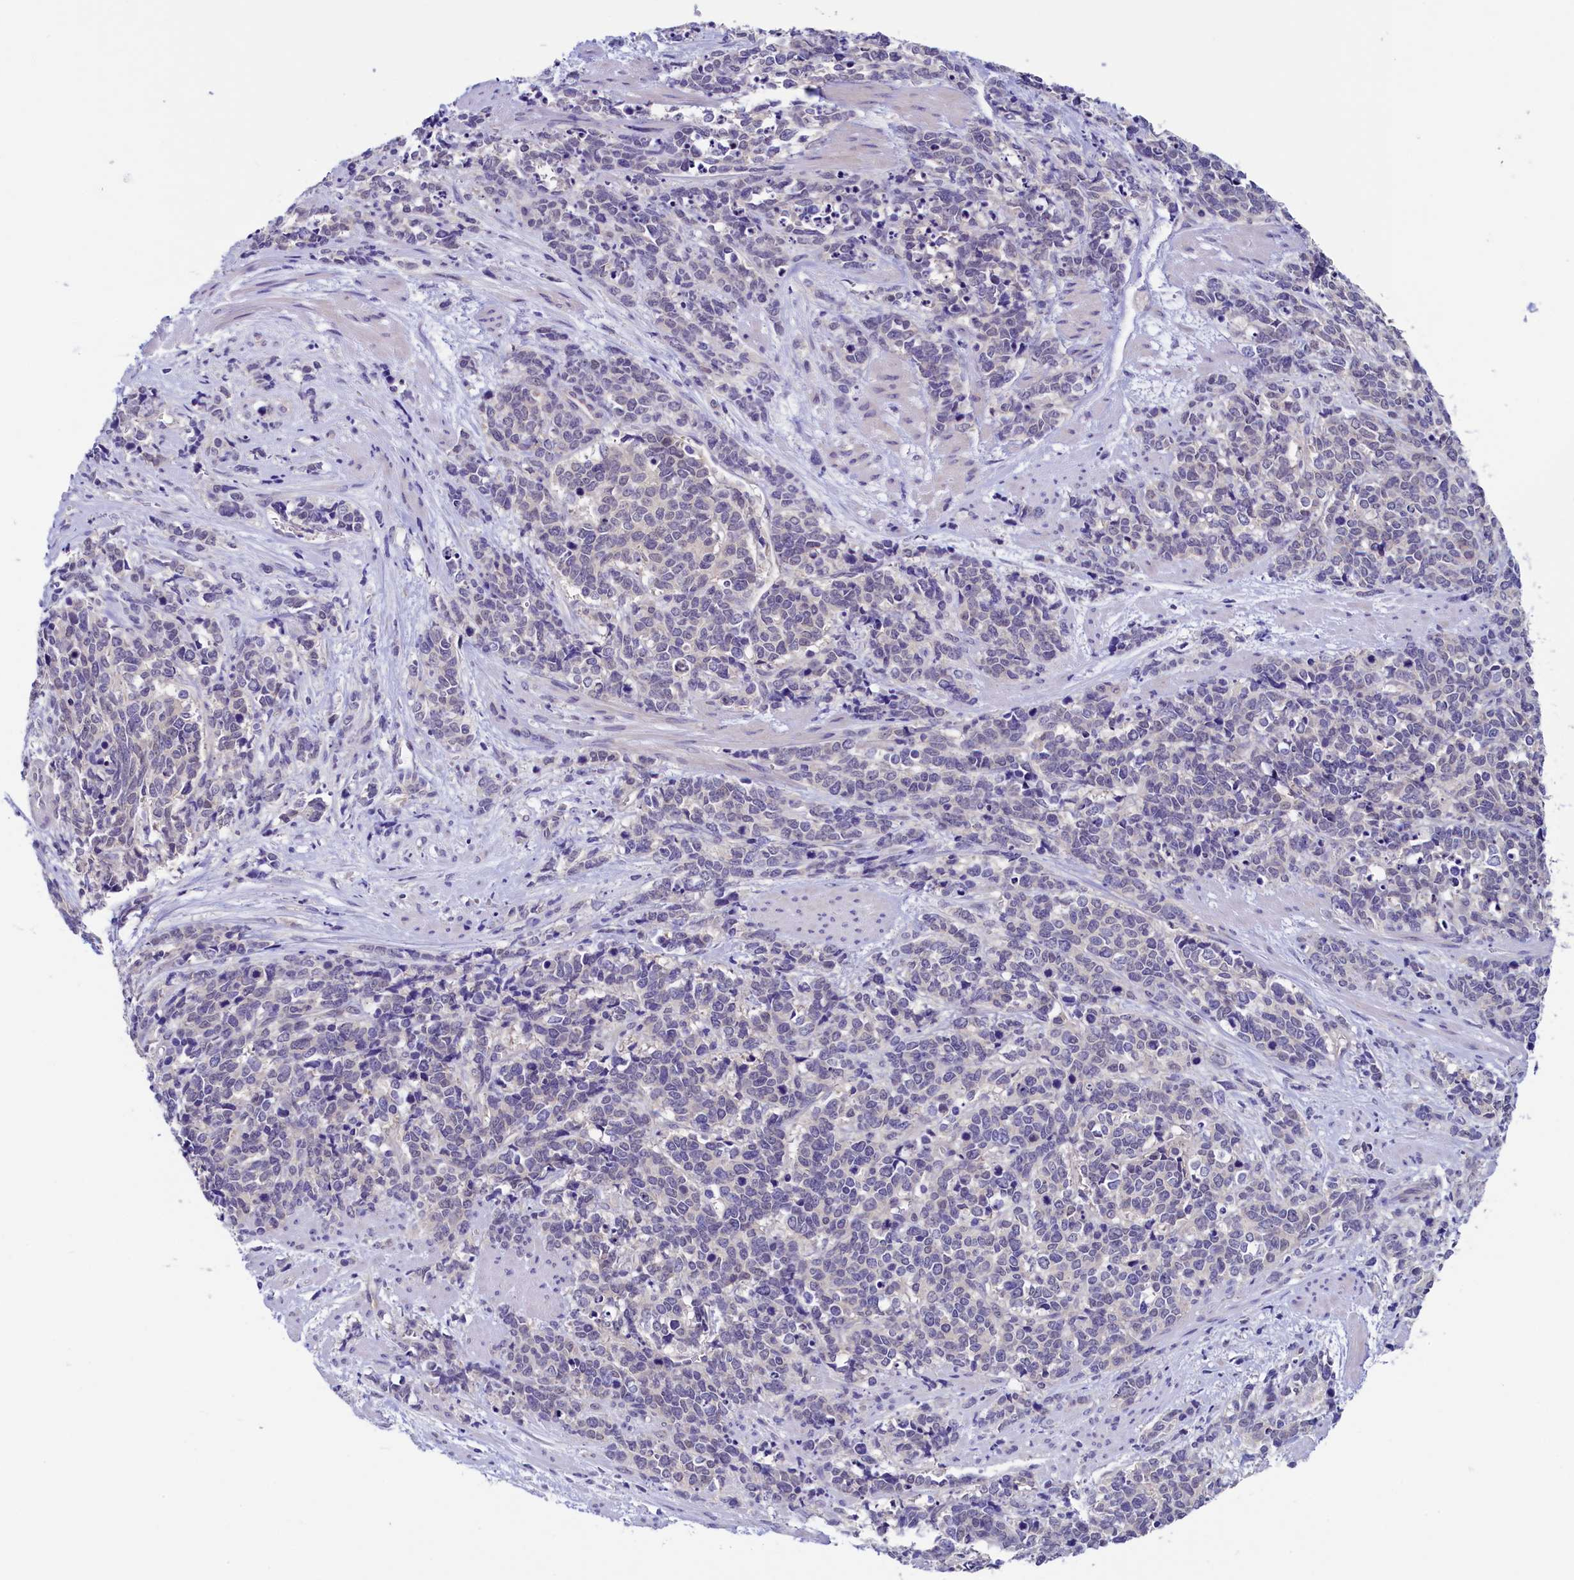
{"staining": {"intensity": "negative", "quantity": "none", "location": "none"}, "tissue": "cervical cancer", "cell_type": "Tumor cells", "image_type": "cancer", "snomed": [{"axis": "morphology", "description": "Squamous cell carcinoma, NOS"}, {"axis": "topography", "description": "Cervix"}], "caption": "Tumor cells are negative for brown protein staining in cervical squamous cell carcinoma.", "gene": "FLYWCH2", "patient": {"sex": "female", "age": 60}}